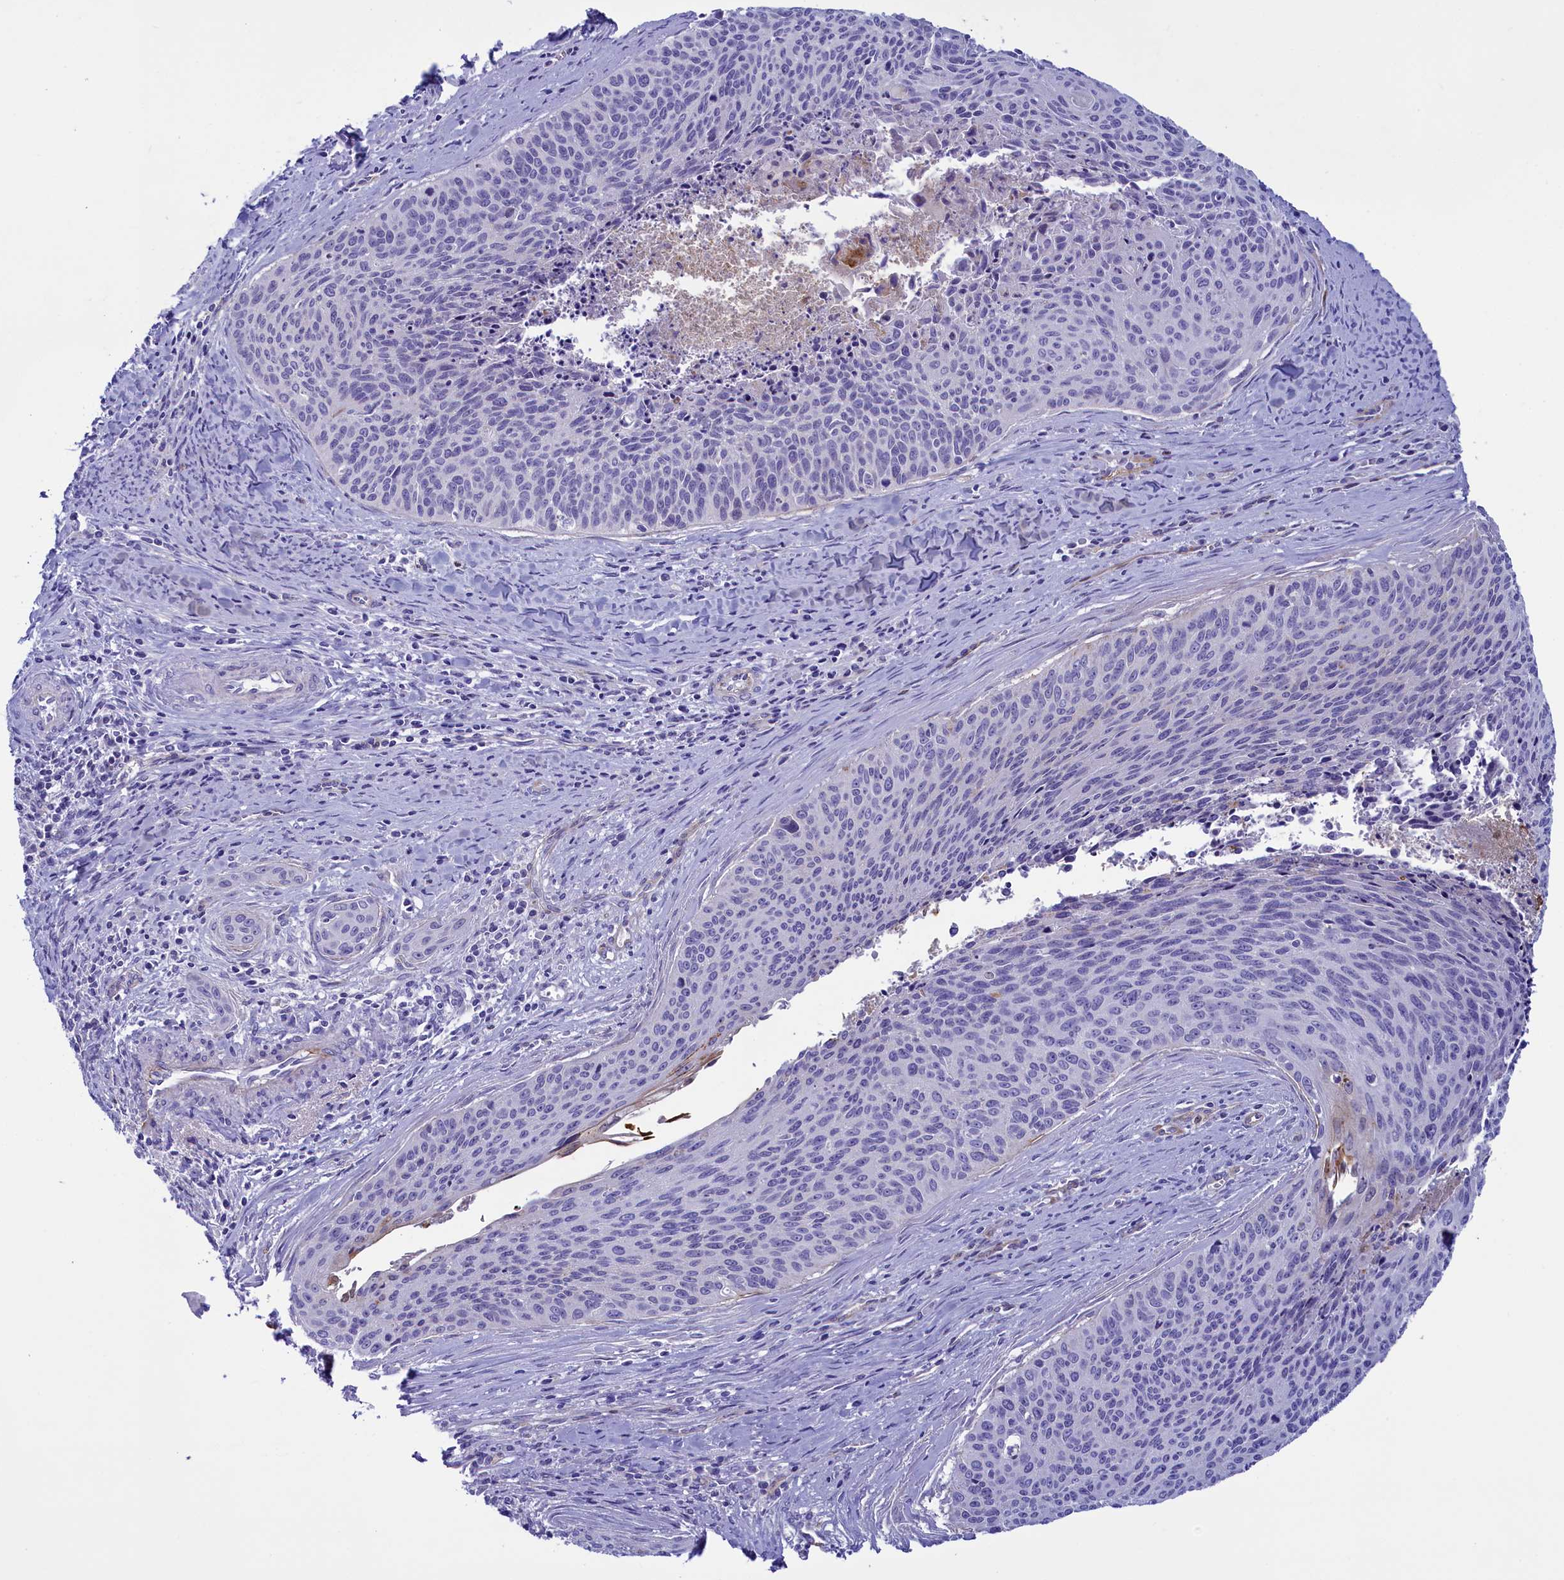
{"staining": {"intensity": "negative", "quantity": "none", "location": "none"}, "tissue": "cervical cancer", "cell_type": "Tumor cells", "image_type": "cancer", "snomed": [{"axis": "morphology", "description": "Squamous cell carcinoma, NOS"}, {"axis": "topography", "description": "Cervix"}], "caption": "High magnification brightfield microscopy of cervical cancer stained with DAB (3,3'-diaminobenzidine) (brown) and counterstained with hematoxylin (blue): tumor cells show no significant expression.", "gene": "LOXL1", "patient": {"sex": "female", "age": 55}}